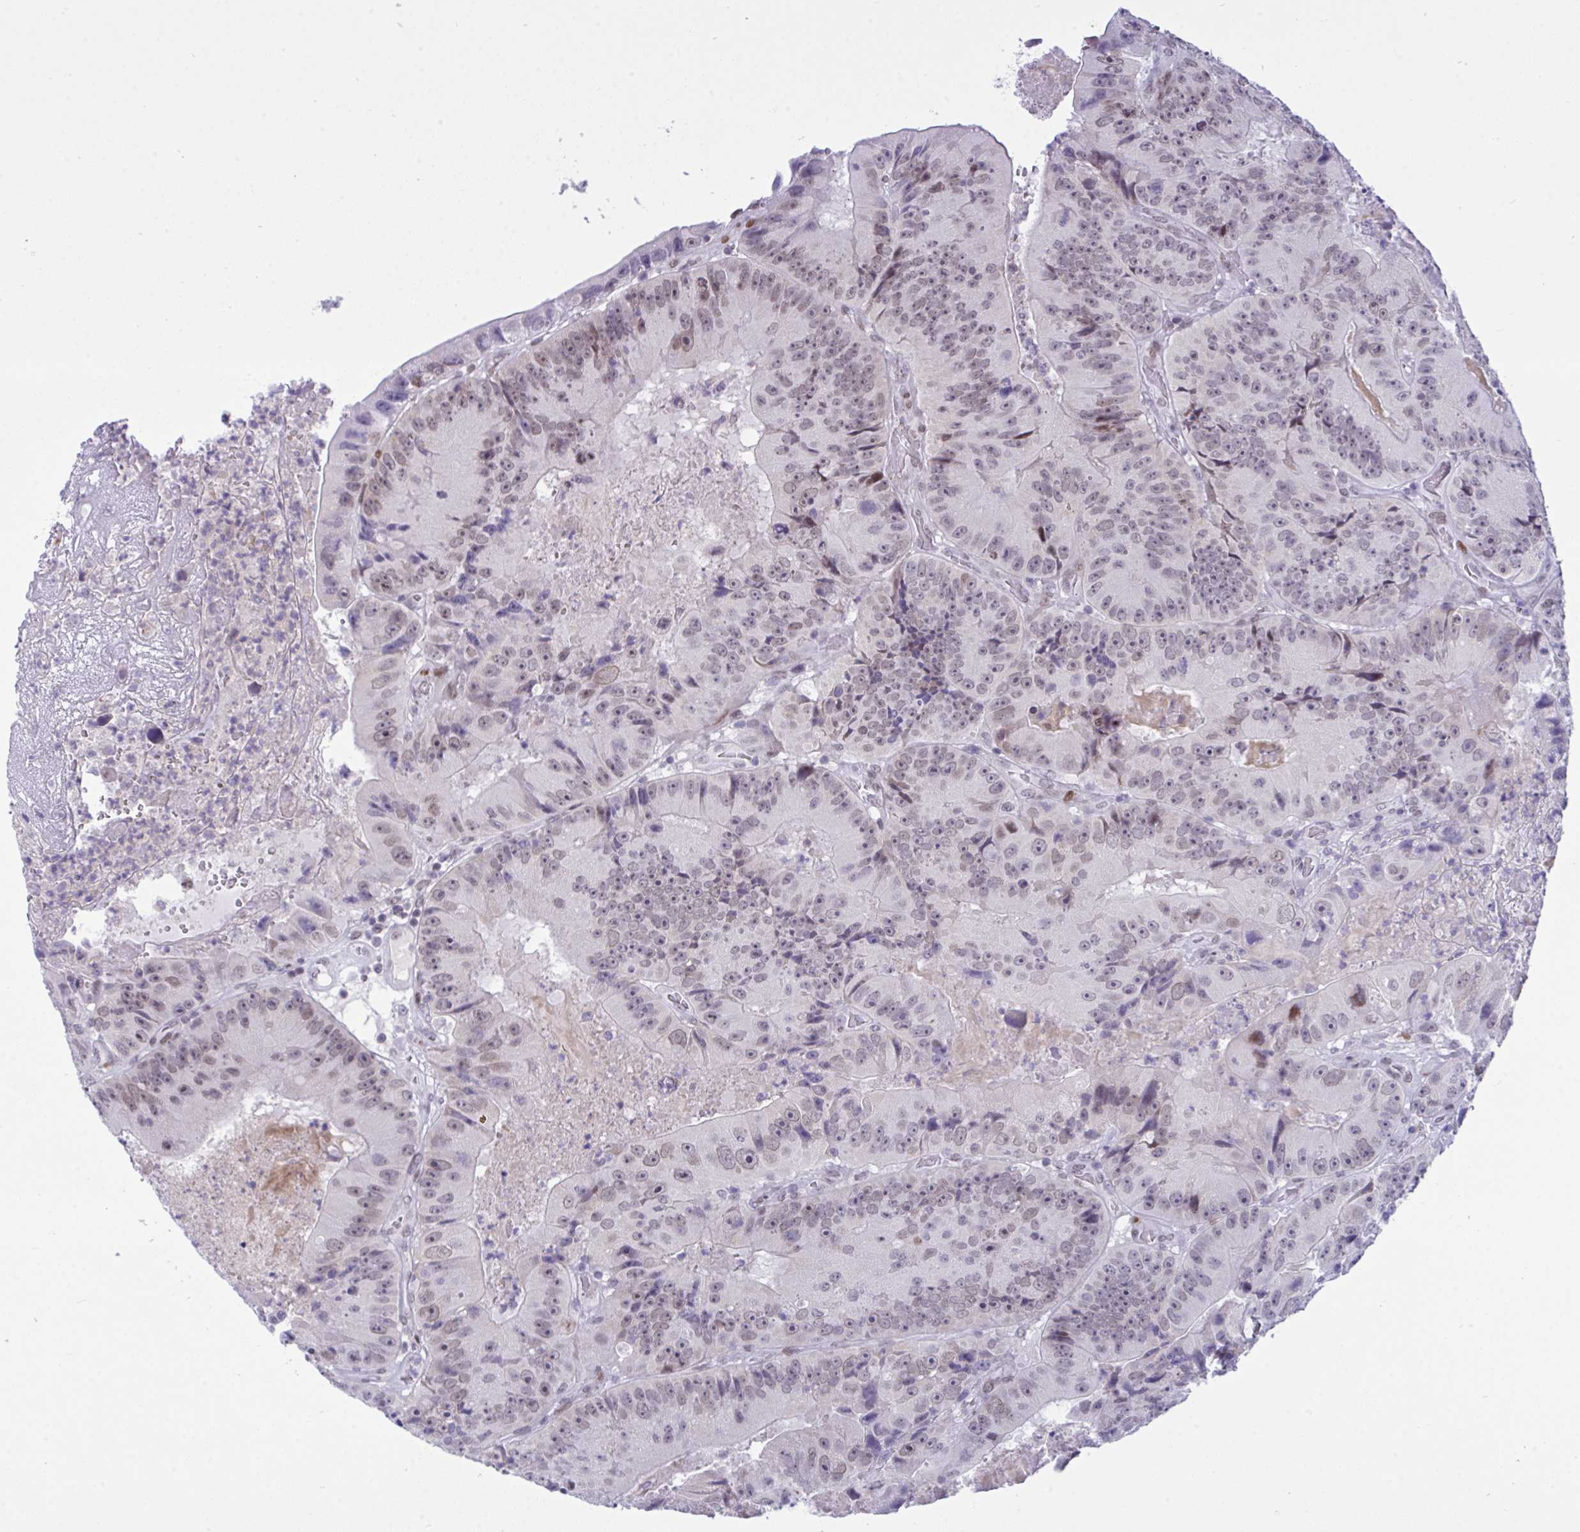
{"staining": {"intensity": "moderate", "quantity": "<25%", "location": "cytoplasmic/membranous,nuclear"}, "tissue": "colorectal cancer", "cell_type": "Tumor cells", "image_type": "cancer", "snomed": [{"axis": "morphology", "description": "Adenocarcinoma, NOS"}, {"axis": "topography", "description": "Colon"}], "caption": "Protein staining of adenocarcinoma (colorectal) tissue shows moderate cytoplasmic/membranous and nuclear positivity in approximately <25% of tumor cells. (DAB IHC with brightfield microscopy, high magnification).", "gene": "ZFHX3", "patient": {"sex": "female", "age": 86}}